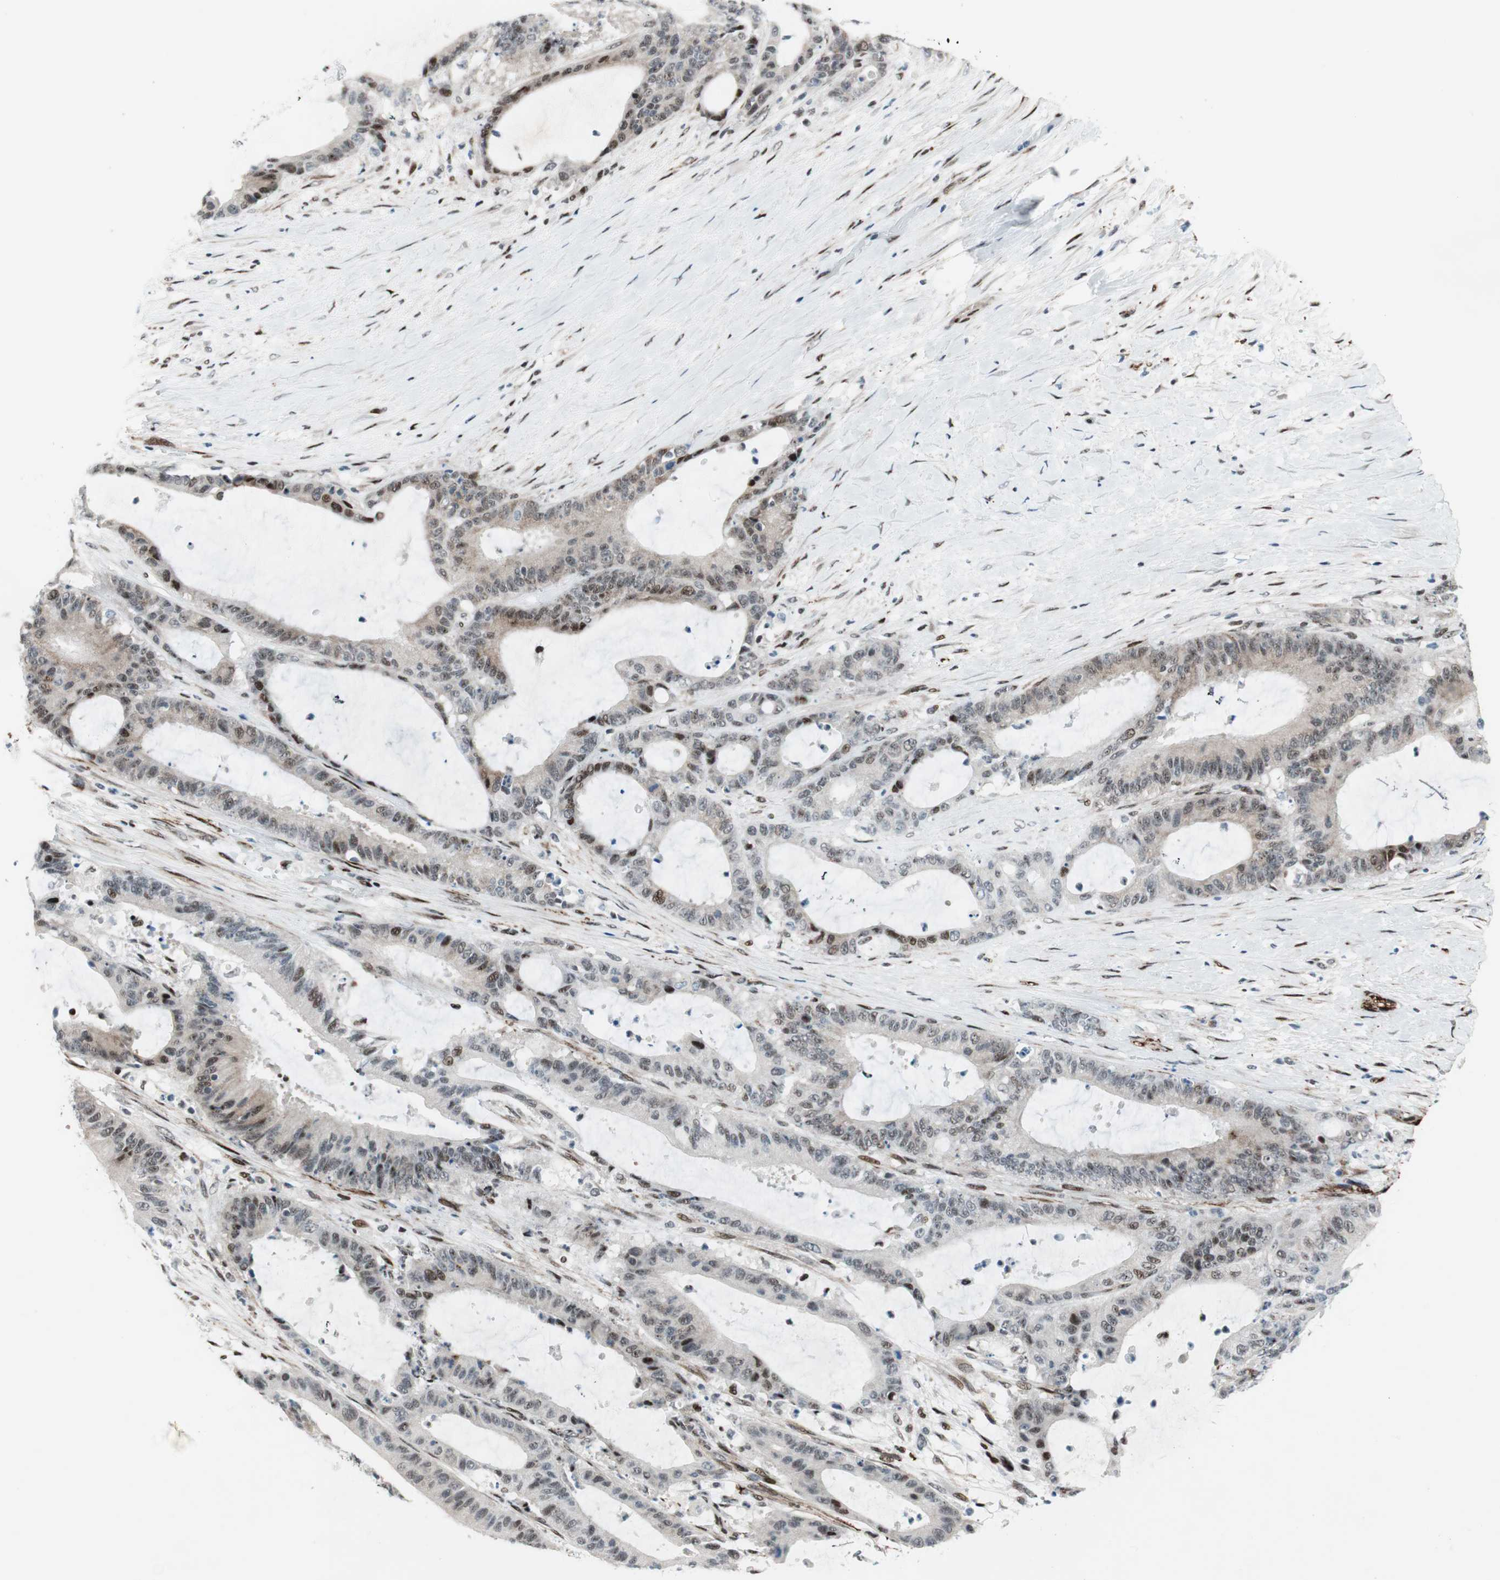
{"staining": {"intensity": "strong", "quantity": "<25%", "location": "nuclear"}, "tissue": "liver cancer", "cell_type": "Tumor cells", "image_type": "cancer", "snomed": [{"axis": "morphology", "description": "Cholangiocarcinoma"}, {"axis": "topography", "description": "Liver"}], "caption": "Human liver cancer stained for a protein (brown) demonstrates strong nuclear positive expression in approximately <25% of tumor cells.", "gene": "FBXO44", "patient": {"sex": "female", "age": 73}}